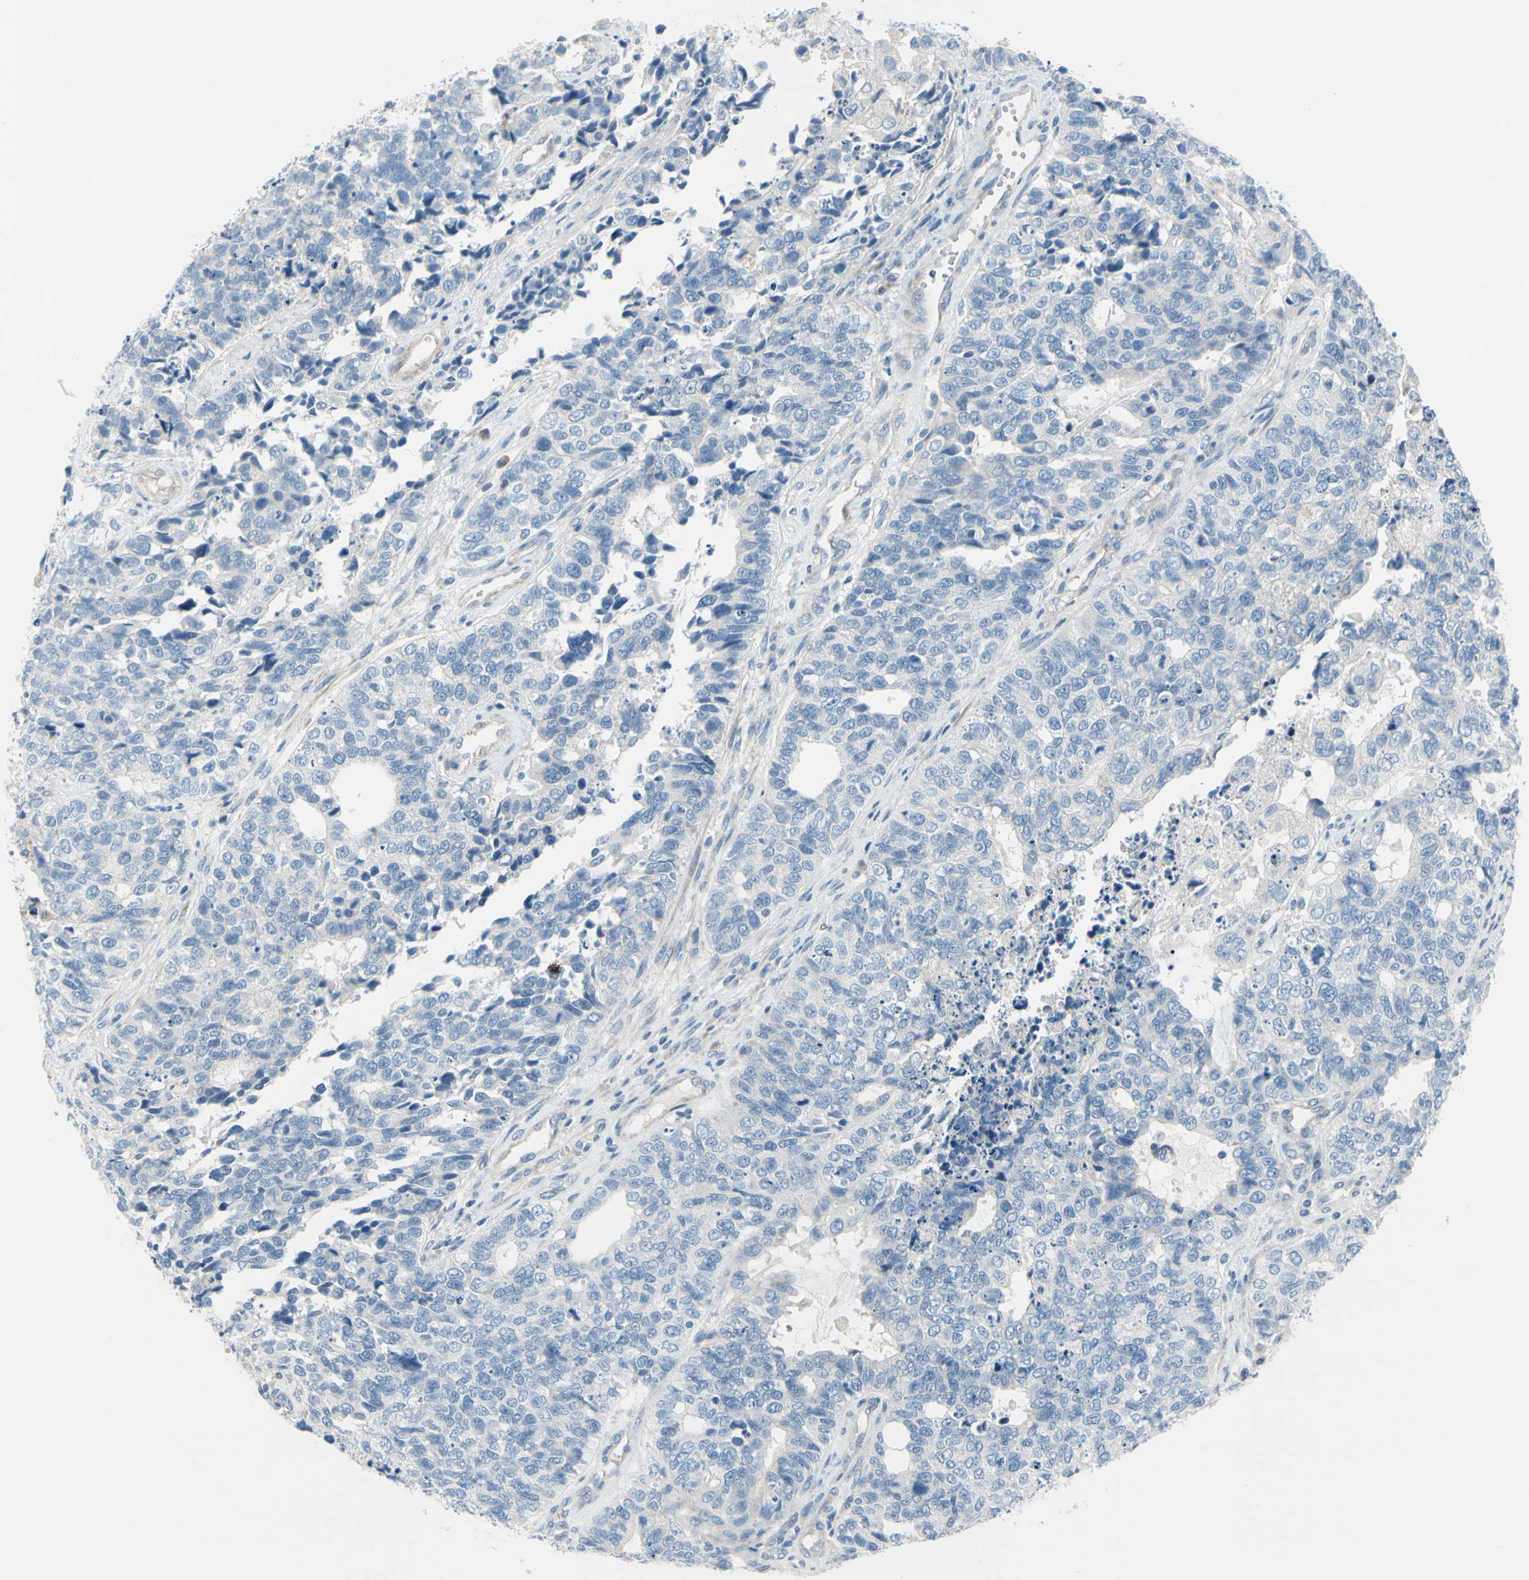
{"staining": {"intensity": "negative", "quantity": "none", "location": "none"}, "tissue": "cervical cancer", "cell_type": "Tumor cells", "image_type": "cancer", "snomed": [{"axis": "morphology", "description": "Squamous cell carcinoma, NOS"}, {"axis": "topography", "description": "Cervix"}], "caption": "Tumor cells show no significant protein positivity in cervical cancer. The staining was performed using DAB (3,3'-diaminobenzidine) to visualize the protein expression in brown, while the nuclei were stained in blue with hematoxylin (Magnification: 20x).", "gene": "FCER2", "patient": {"sex": "female", "age": 63}}